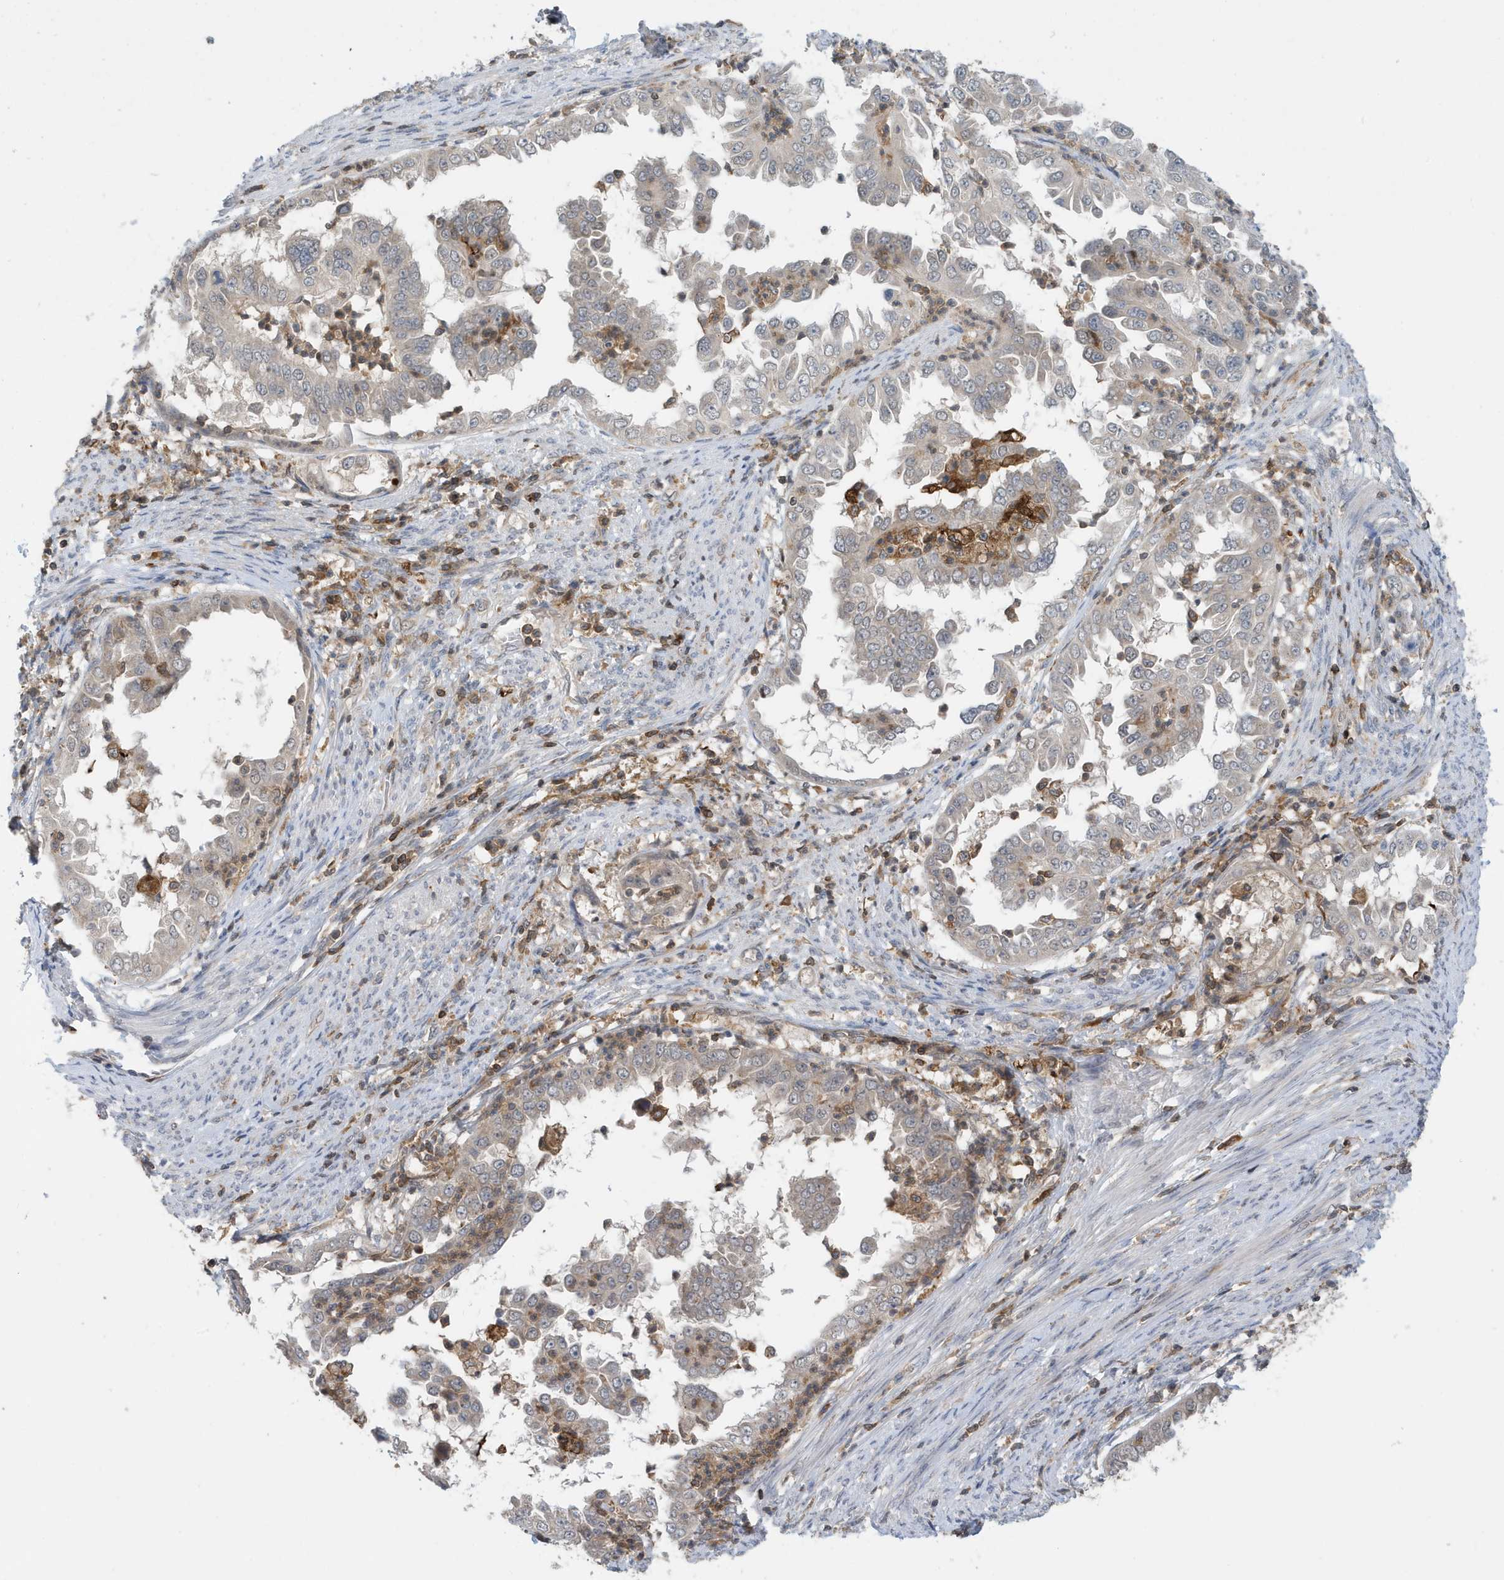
{"staining": {"intensity": "negative", "quantity": "none", "location": "none"}, "tissue": "endometrial cancer", "cell_type": "Tumor cells", "image_type": "cancer", "snomed": [{"axis": "morphology", "description": "Adenocarcinoma, NOS"}, {"axis": "topography", "description": "Endometrium"}], "caption": "An immunohistochemistry (IHC) photomicrograph of adenocarcinoma (endometrial) is shown. There is no staining in tumor cells of adenocarcinoma (endometrial). (Stains: DAB (3,3'-diaminobenzidine) immunohistochemistry with hematoxylin counter stain, Microscopy: brightfield microscopy at high magnification).", "gene": "NSUN3", "patient": {"sex": "female", "age": 85}}